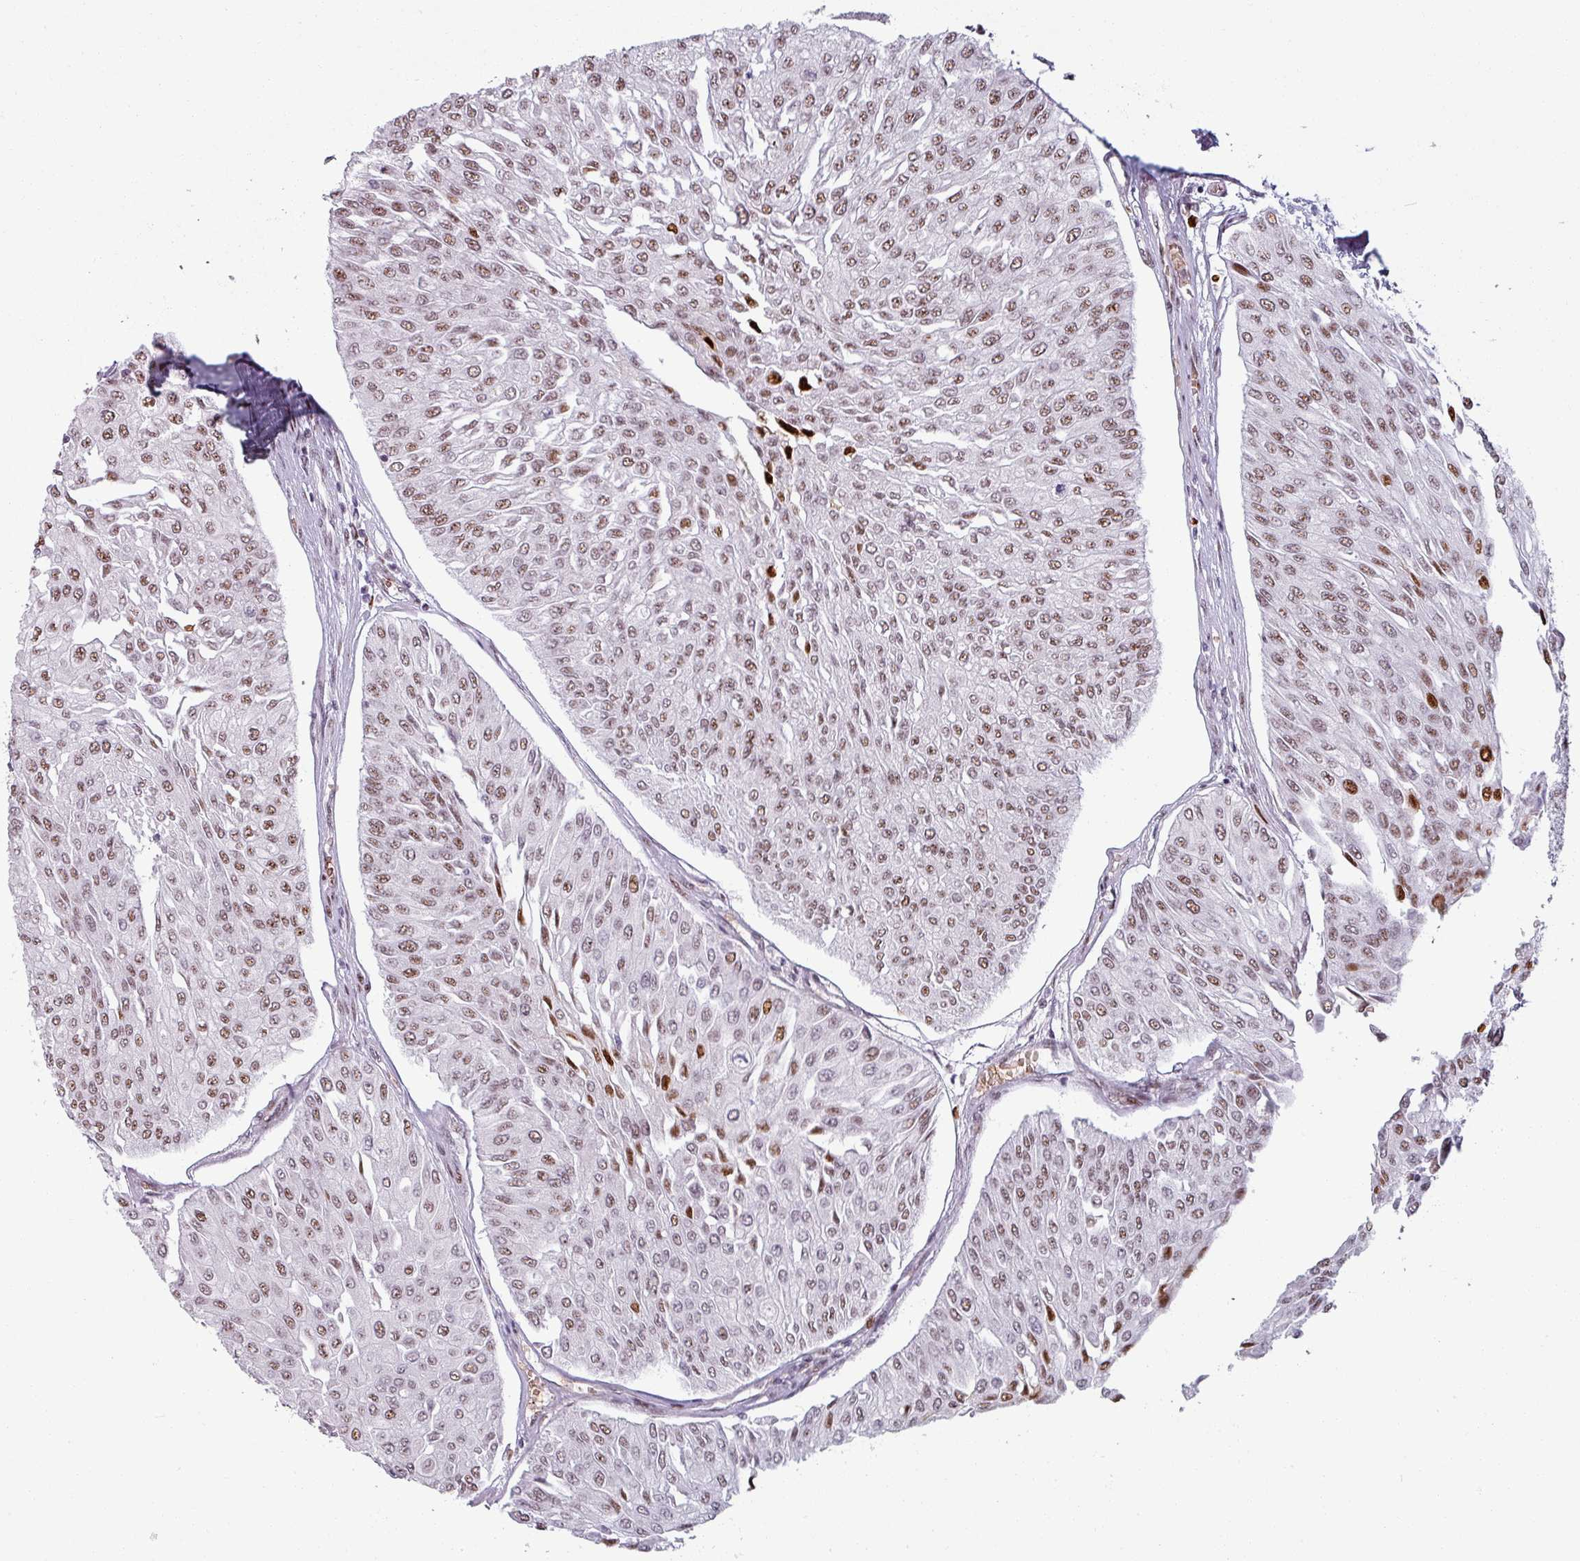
{"staining": {"intensity": "moderate", "quantity": ">75%", "location": "nuclear"}, "tissue": "urothelial cancer", "cell_type": "Tumor cells", "image_type": "cancer", "snomed": [{"axis": "morphology", "description": "Urothelial carcinoma, Low grade"}, {"axis": "topography", "description": "Urinary bladder"}], "caption": "High-magnification brightfield microscopy of urothelial cancer stained with DAB (3,3'-diaminobenzidine) (brown) and counterstained with hematoxylin (blue). tumor cells exhibit moderate nuclear expression is seen in about>75% of cells.", "gene": "NCOR1", "patient": {"sex": "male", "age": 67}}